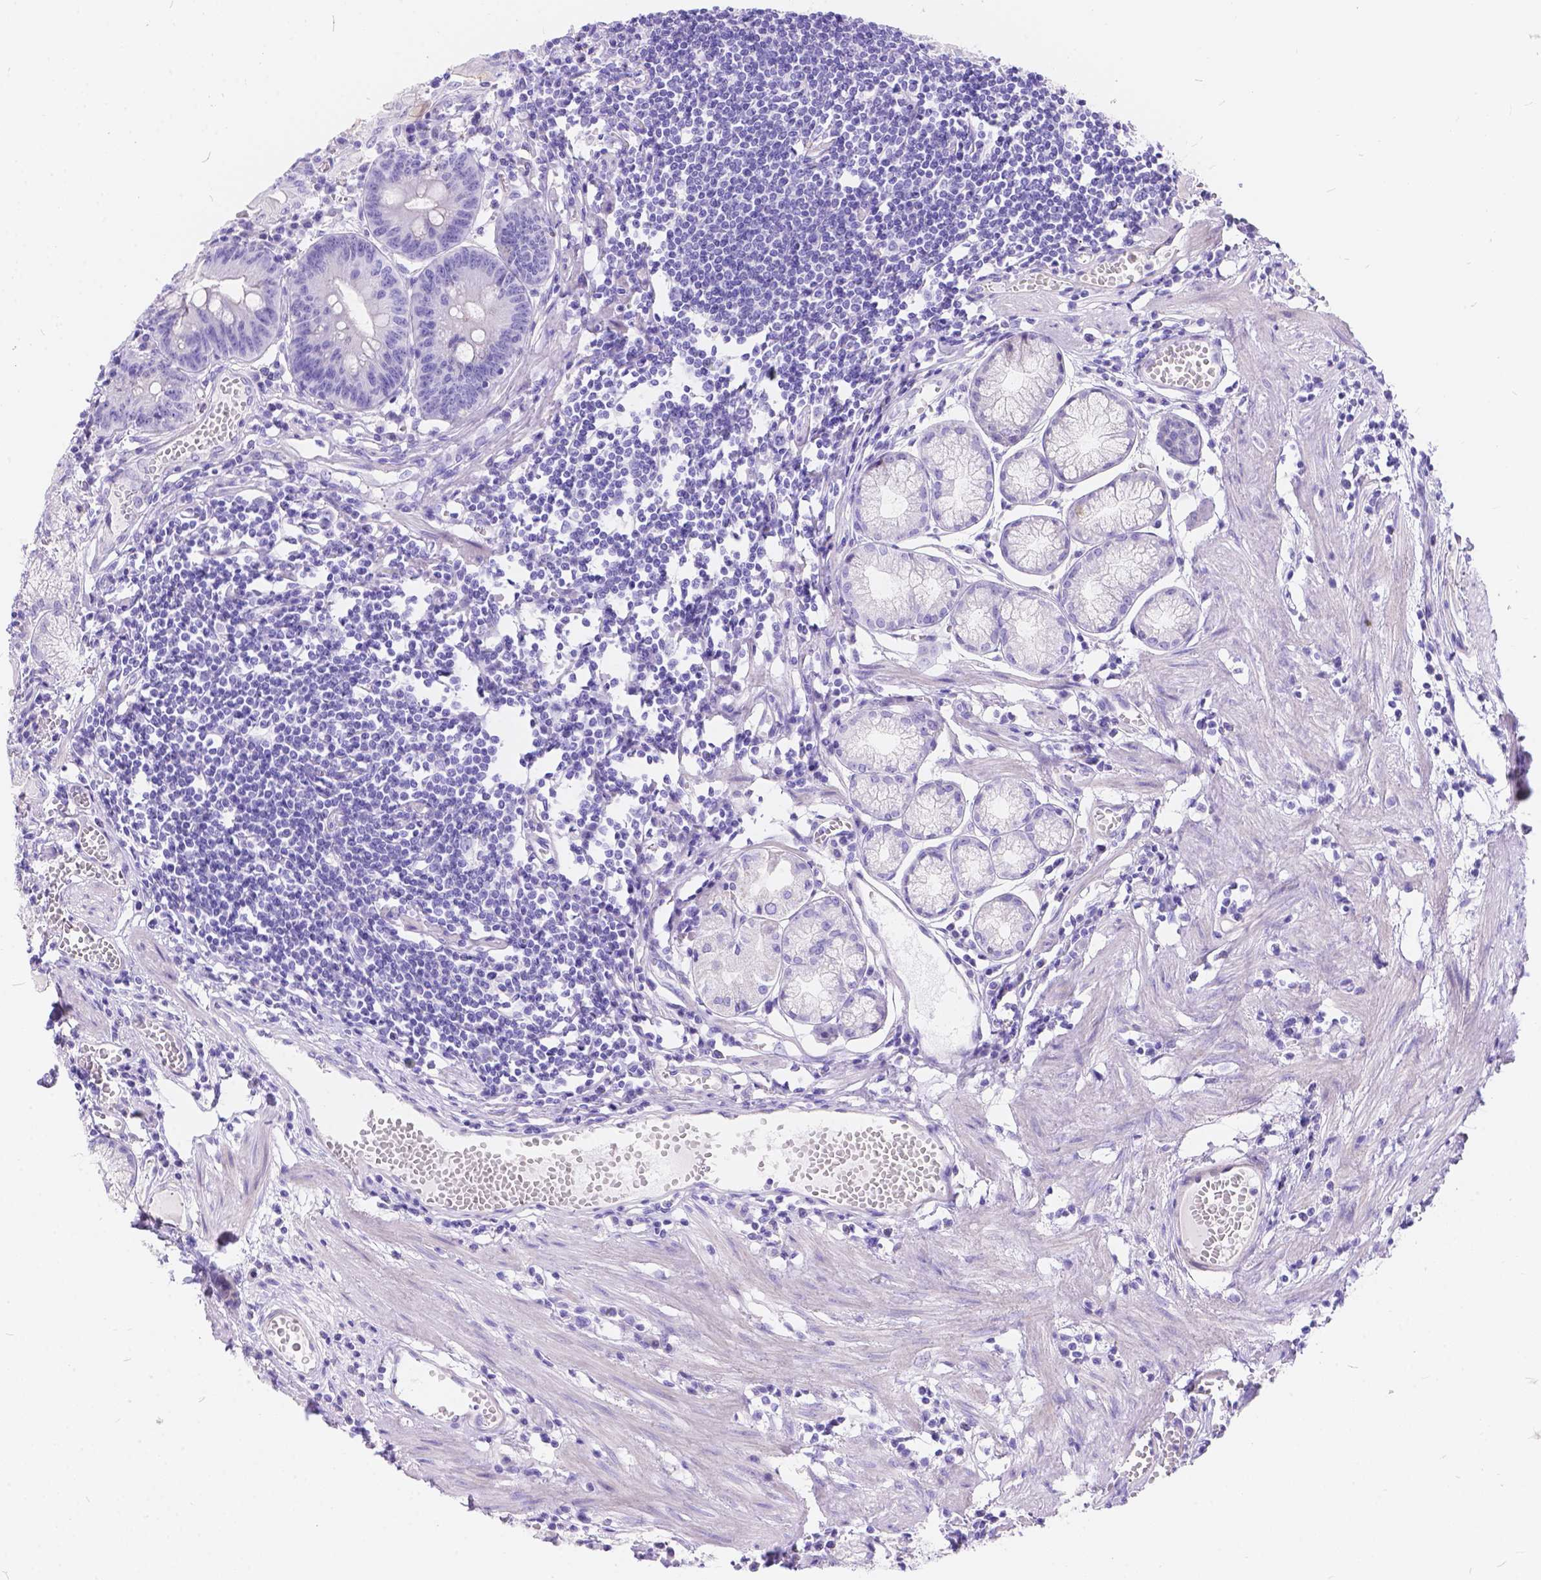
{"staining": {"intensity": "negative", "quantity": "none", "location": "none"}, "tissue": "stomach", "cell_type": "Glandular cells", "image_type": "normal", "snomed": [{"axis": "morphology", "description": "Normal tissue, NOS"}, {"axis": "topography", "description": "Stomach"}], "caption": "Micrograph shows no protein staining in glandular cells of benign stomach. (DAB immunohistochemistry (IHC) visualized using brightfield microscopy, high magnification).", "gene": "KLHL10", "patient": {"sex": "male", "age": 55}}